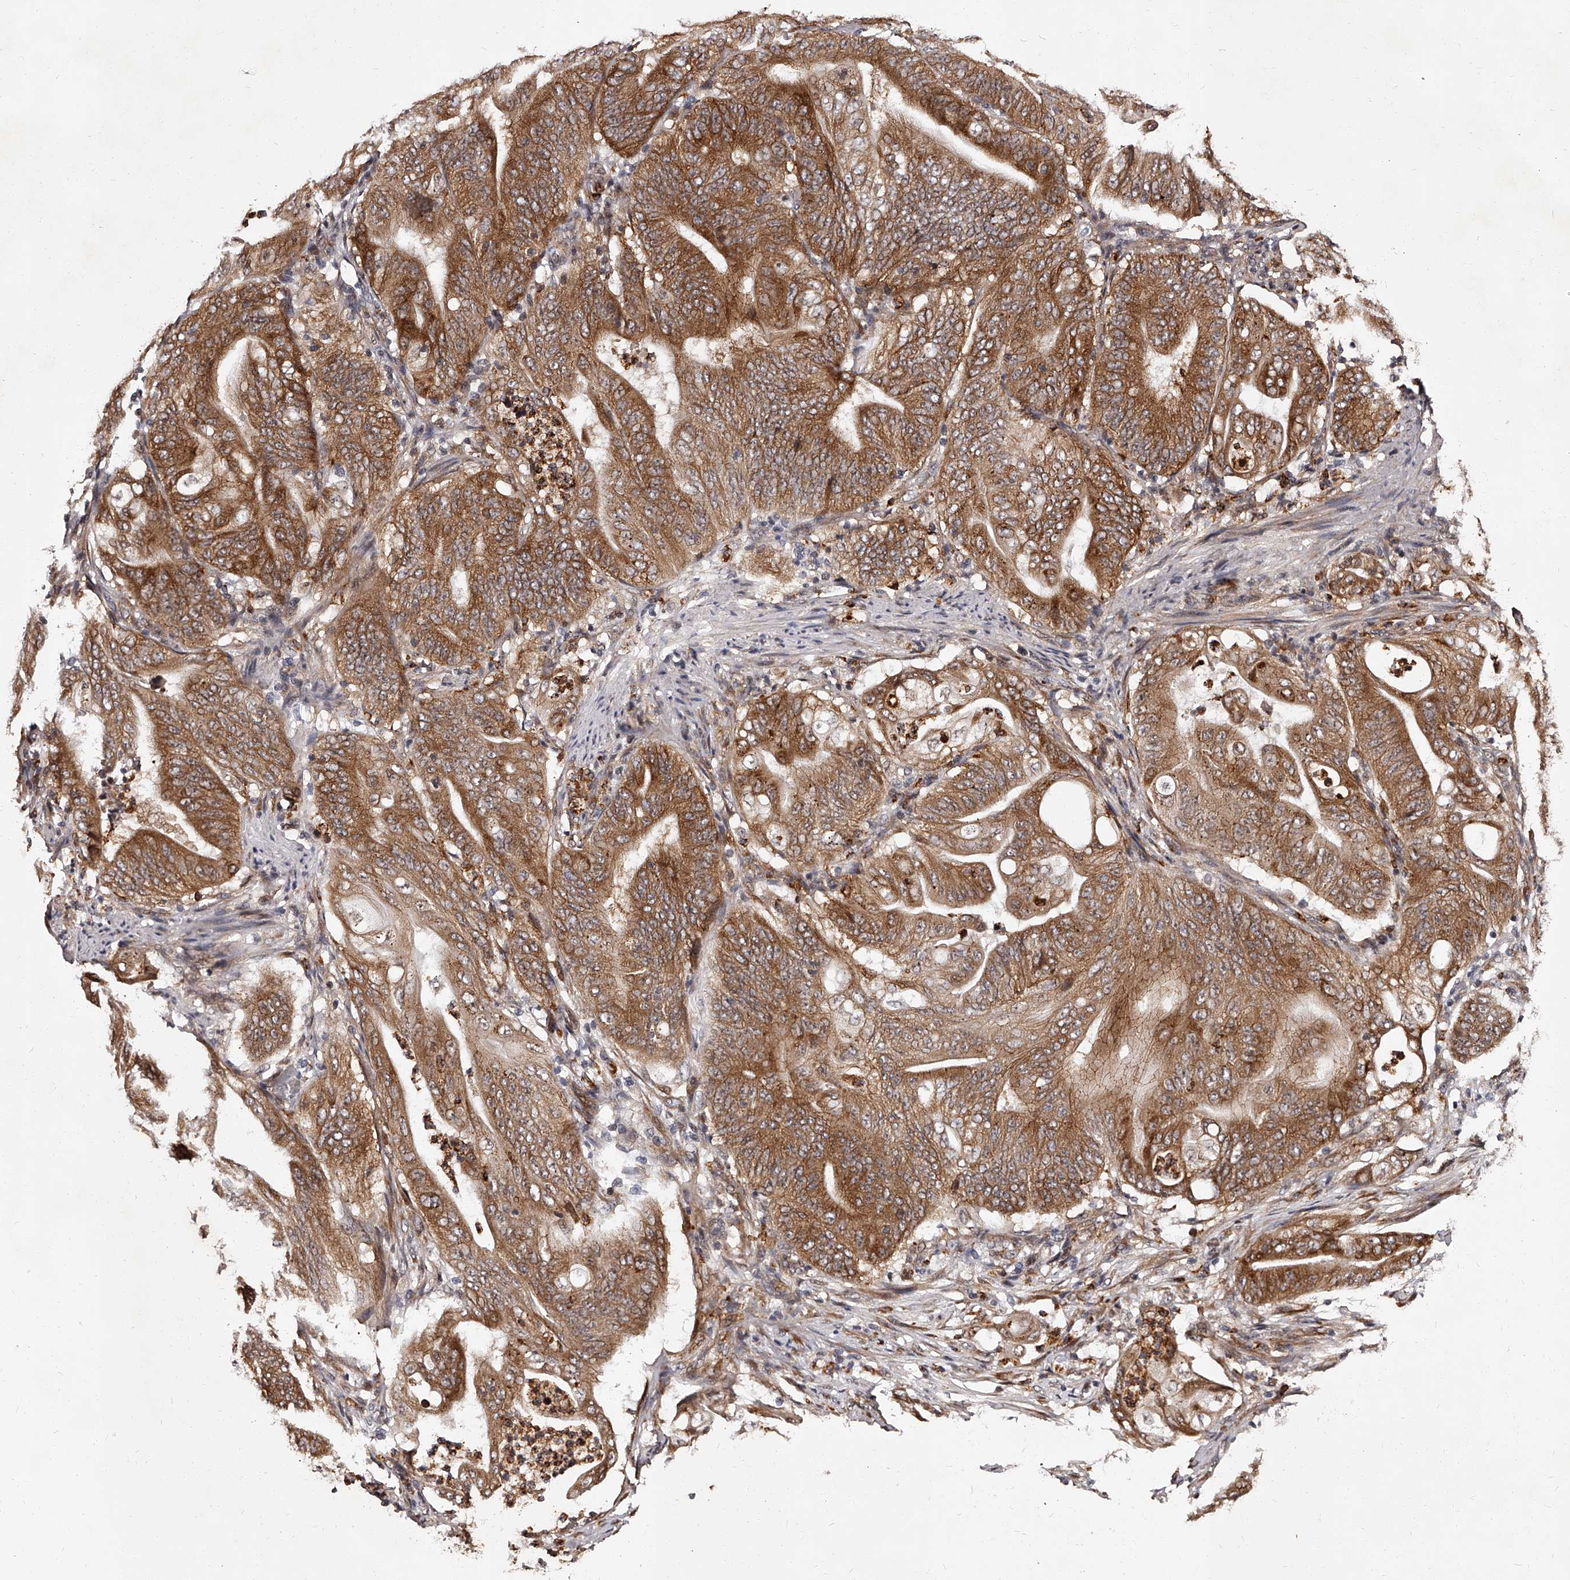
{"staining": {"intensity": "strong", "quantity": ">75%", "location": "cytoplasmic/membranous"}, "tissue": "stomach cancer", "cell_type": "Tumor cells", "image_type": "cancer", "snomed": [{"axis": "morphology", "description": "Adenocarcinoma, NOS"}, {"axis": "topography", "description": "Stomach"}], "caption": "Immunohistochemical staining of stomach cancer displays high levels of strong cytoplasmic/membranous protein staining in approximately >75% of tumor cells.", "gene": "RSC1A1", "patient": {"sex": "female", "age": 73}}